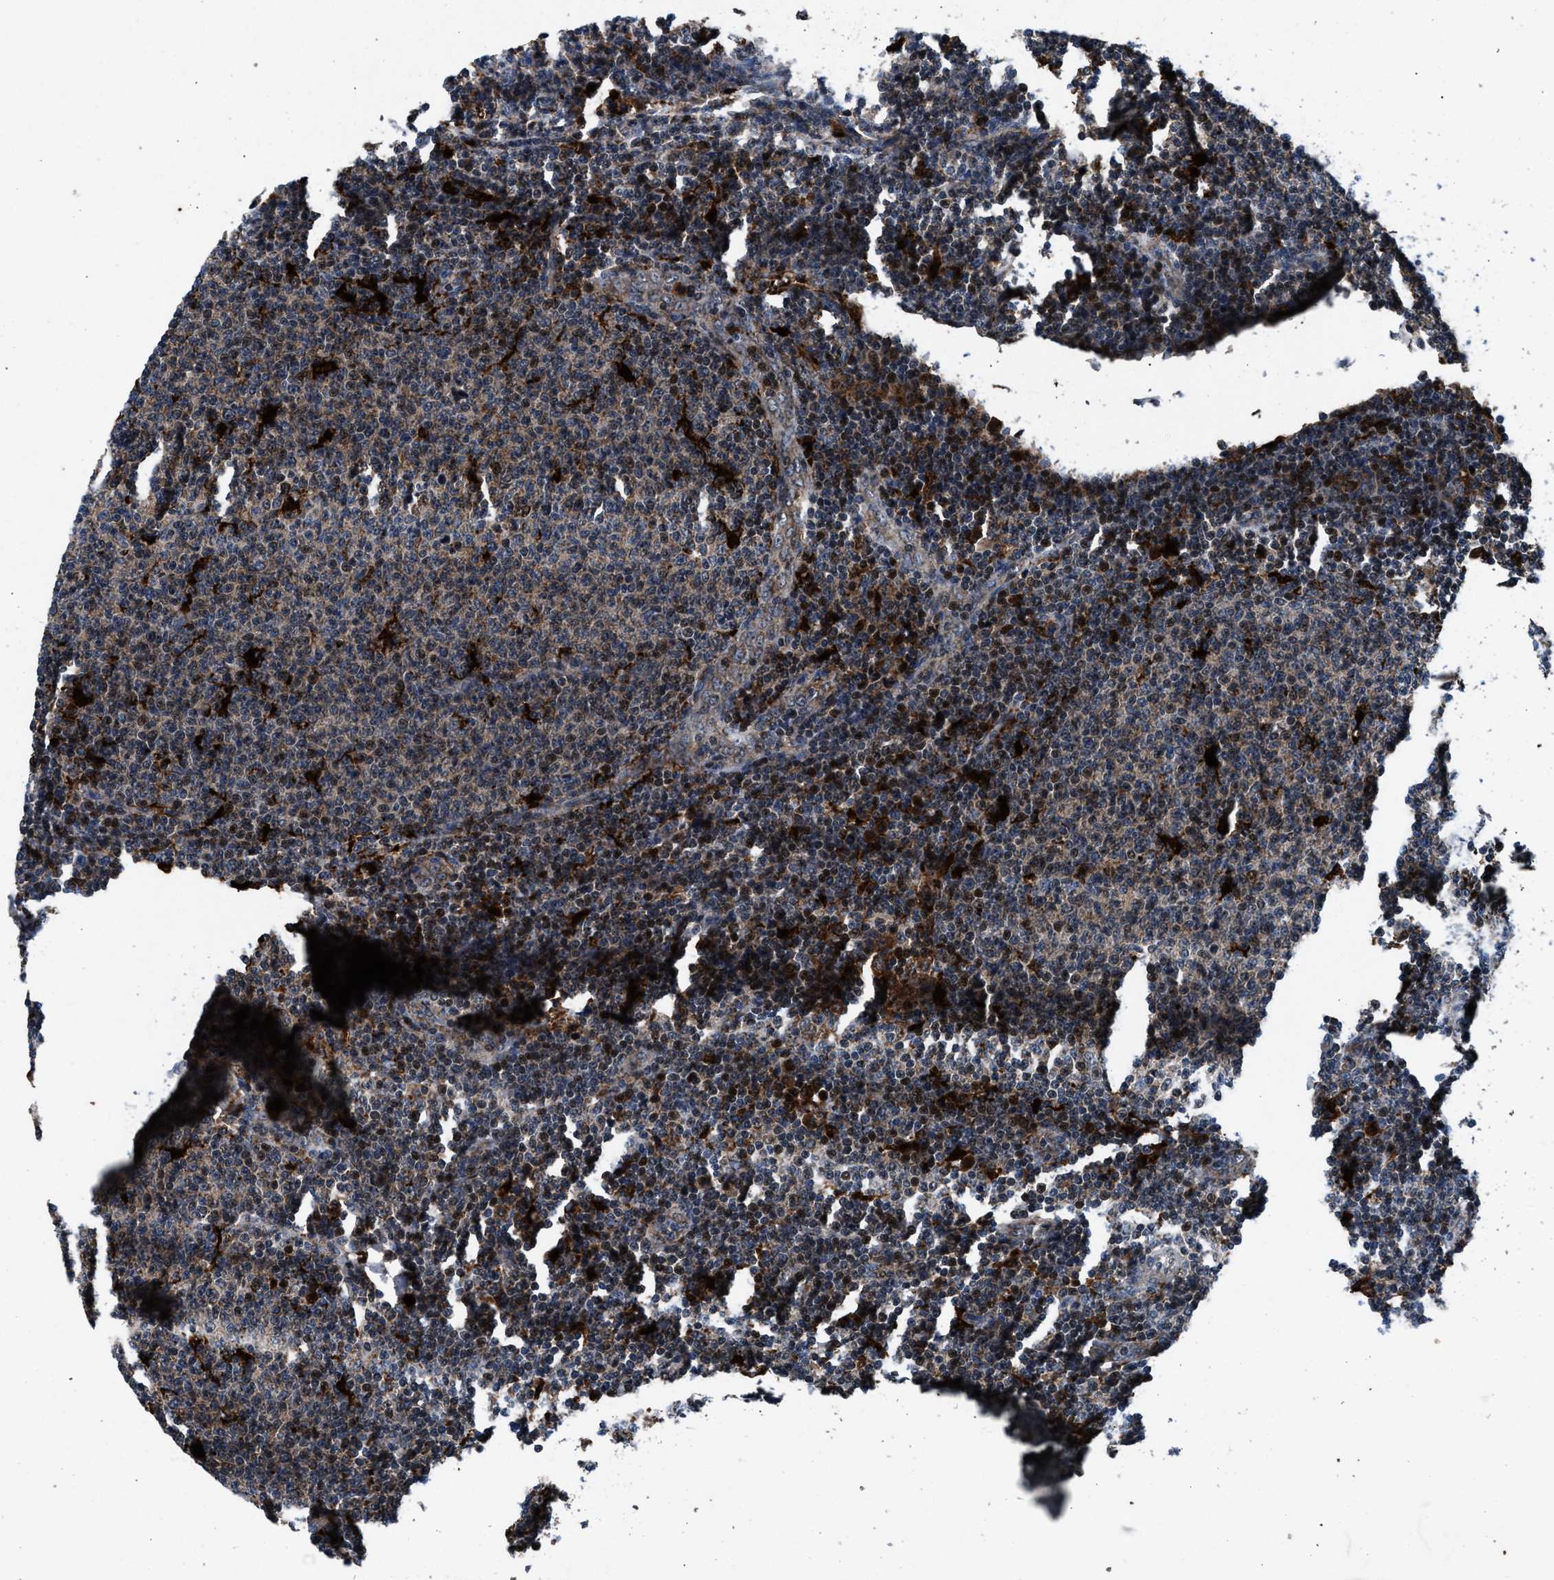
{"staining": {"intensity": "moderate", "quantity": "<25%", "location": "cytoplasmic/membranous"}, "tissue": "lymphoma", "cell_type": "Tumor cells", "image_type": "cancer", "snomed": [{"axis": "morphology", "description": "Malignant lymphoma, non-Hodgkin's type, Low grade"}, {"axis": "topography", "description": "Lymph node"}], "caption": "Immunohistochemical staining of lymphoma shows moderate cytoplasmic/membranous protein staining in approximately <25% of tumor cells.", "gene": "FAM221A", "patient": {"sex": "male", "age": 66}}